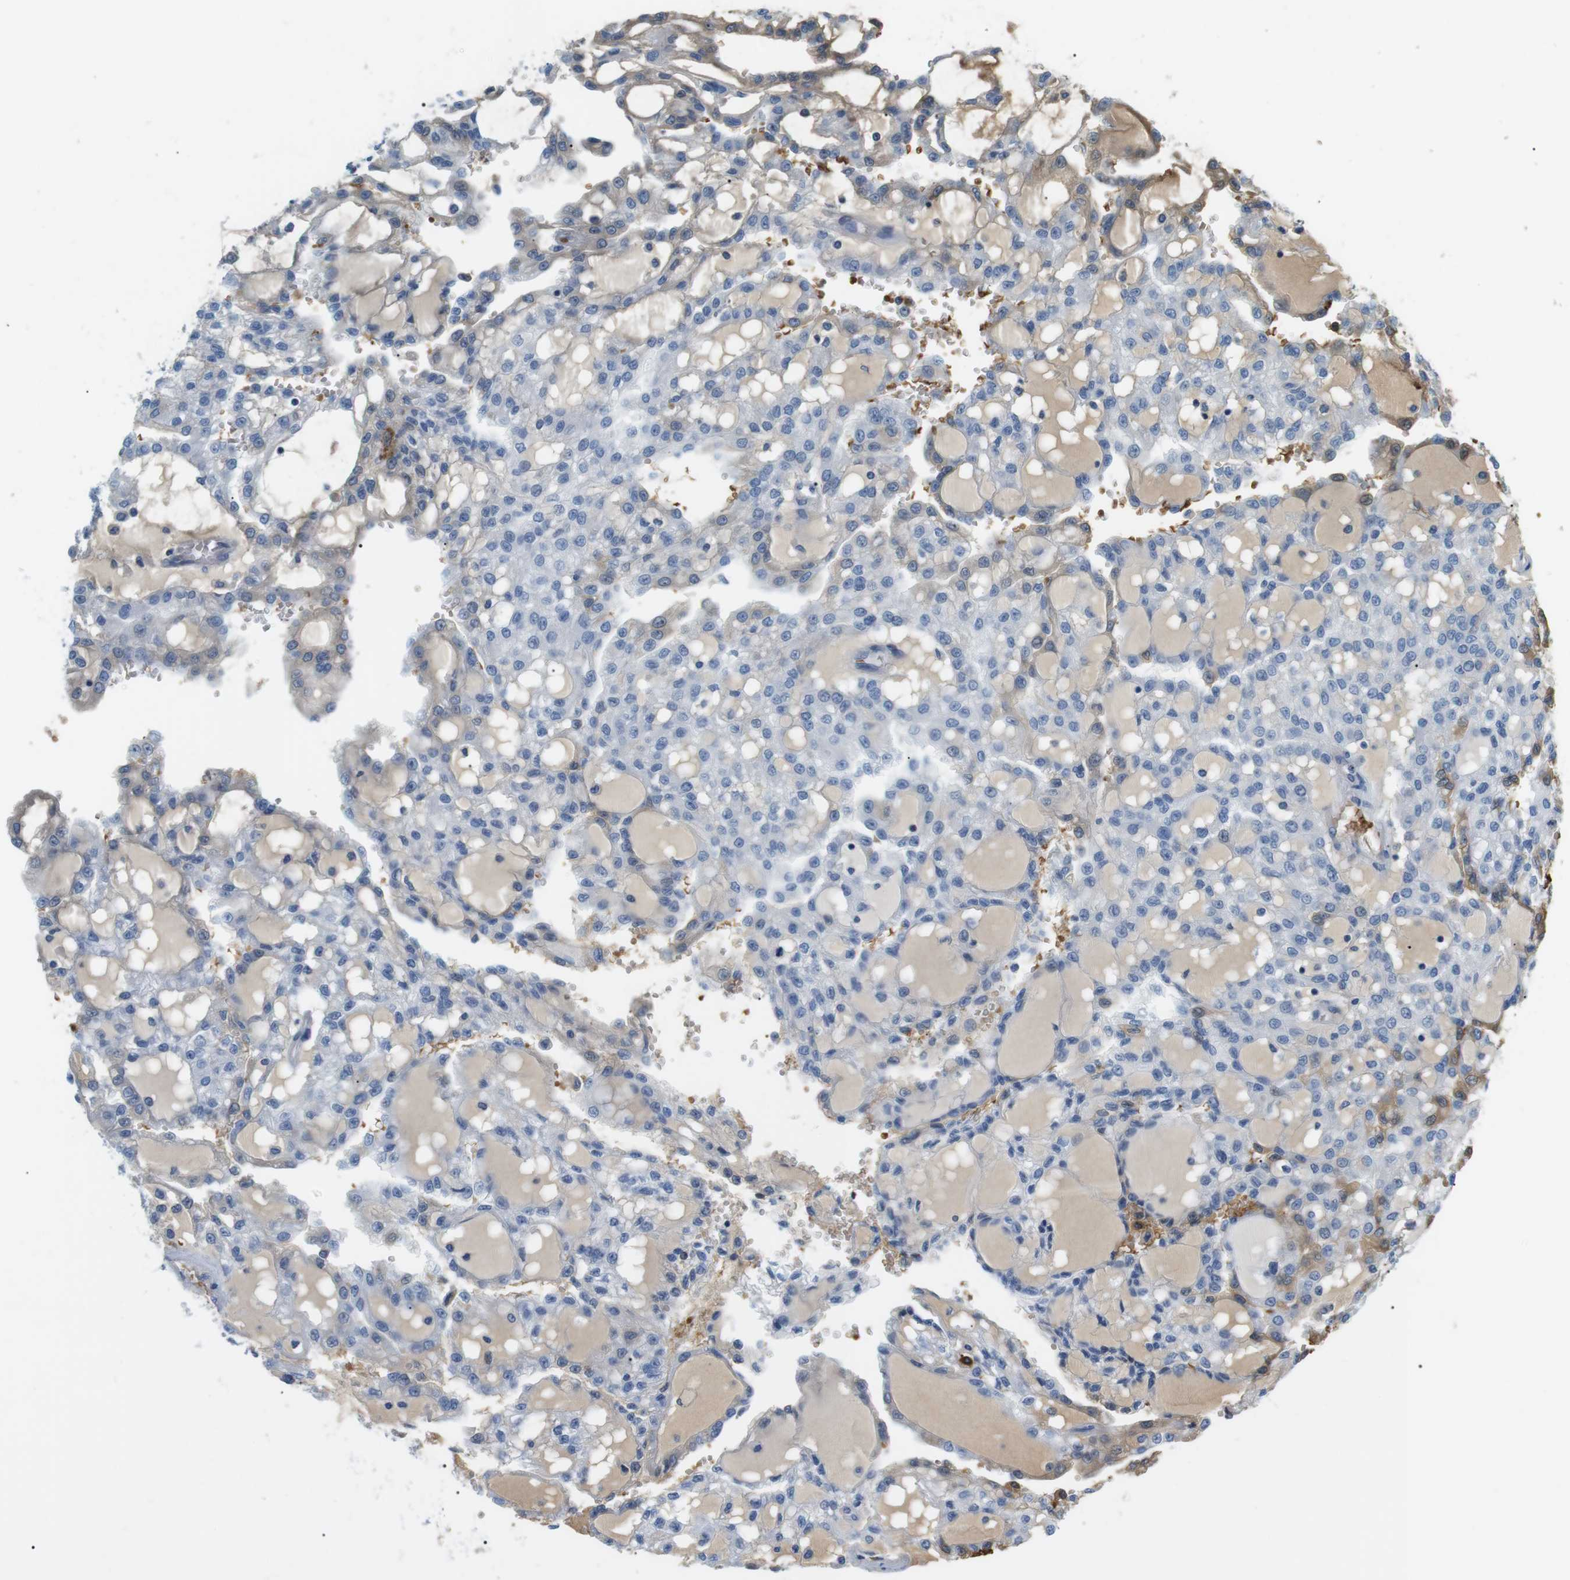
{"staining": {"intensity": "negative", "quantity": "none", "location": "none"}, "tissue": "renal cancer", "cell_type": "Tumor cells", "image_type": "cancer", "snomed": [{"axis": "morphology", "description": "Adenocarcinoma, NOS"}, {"axis": "topography", "description": "Kidney"}], "caption": "Immunohistochemistry photomicrograph of human renal cancer stained for a protein (brown), which exhibits no expression in tumor cells.", "gene": "ADCY10", "patient": {"sex": "male", "age": 63}}